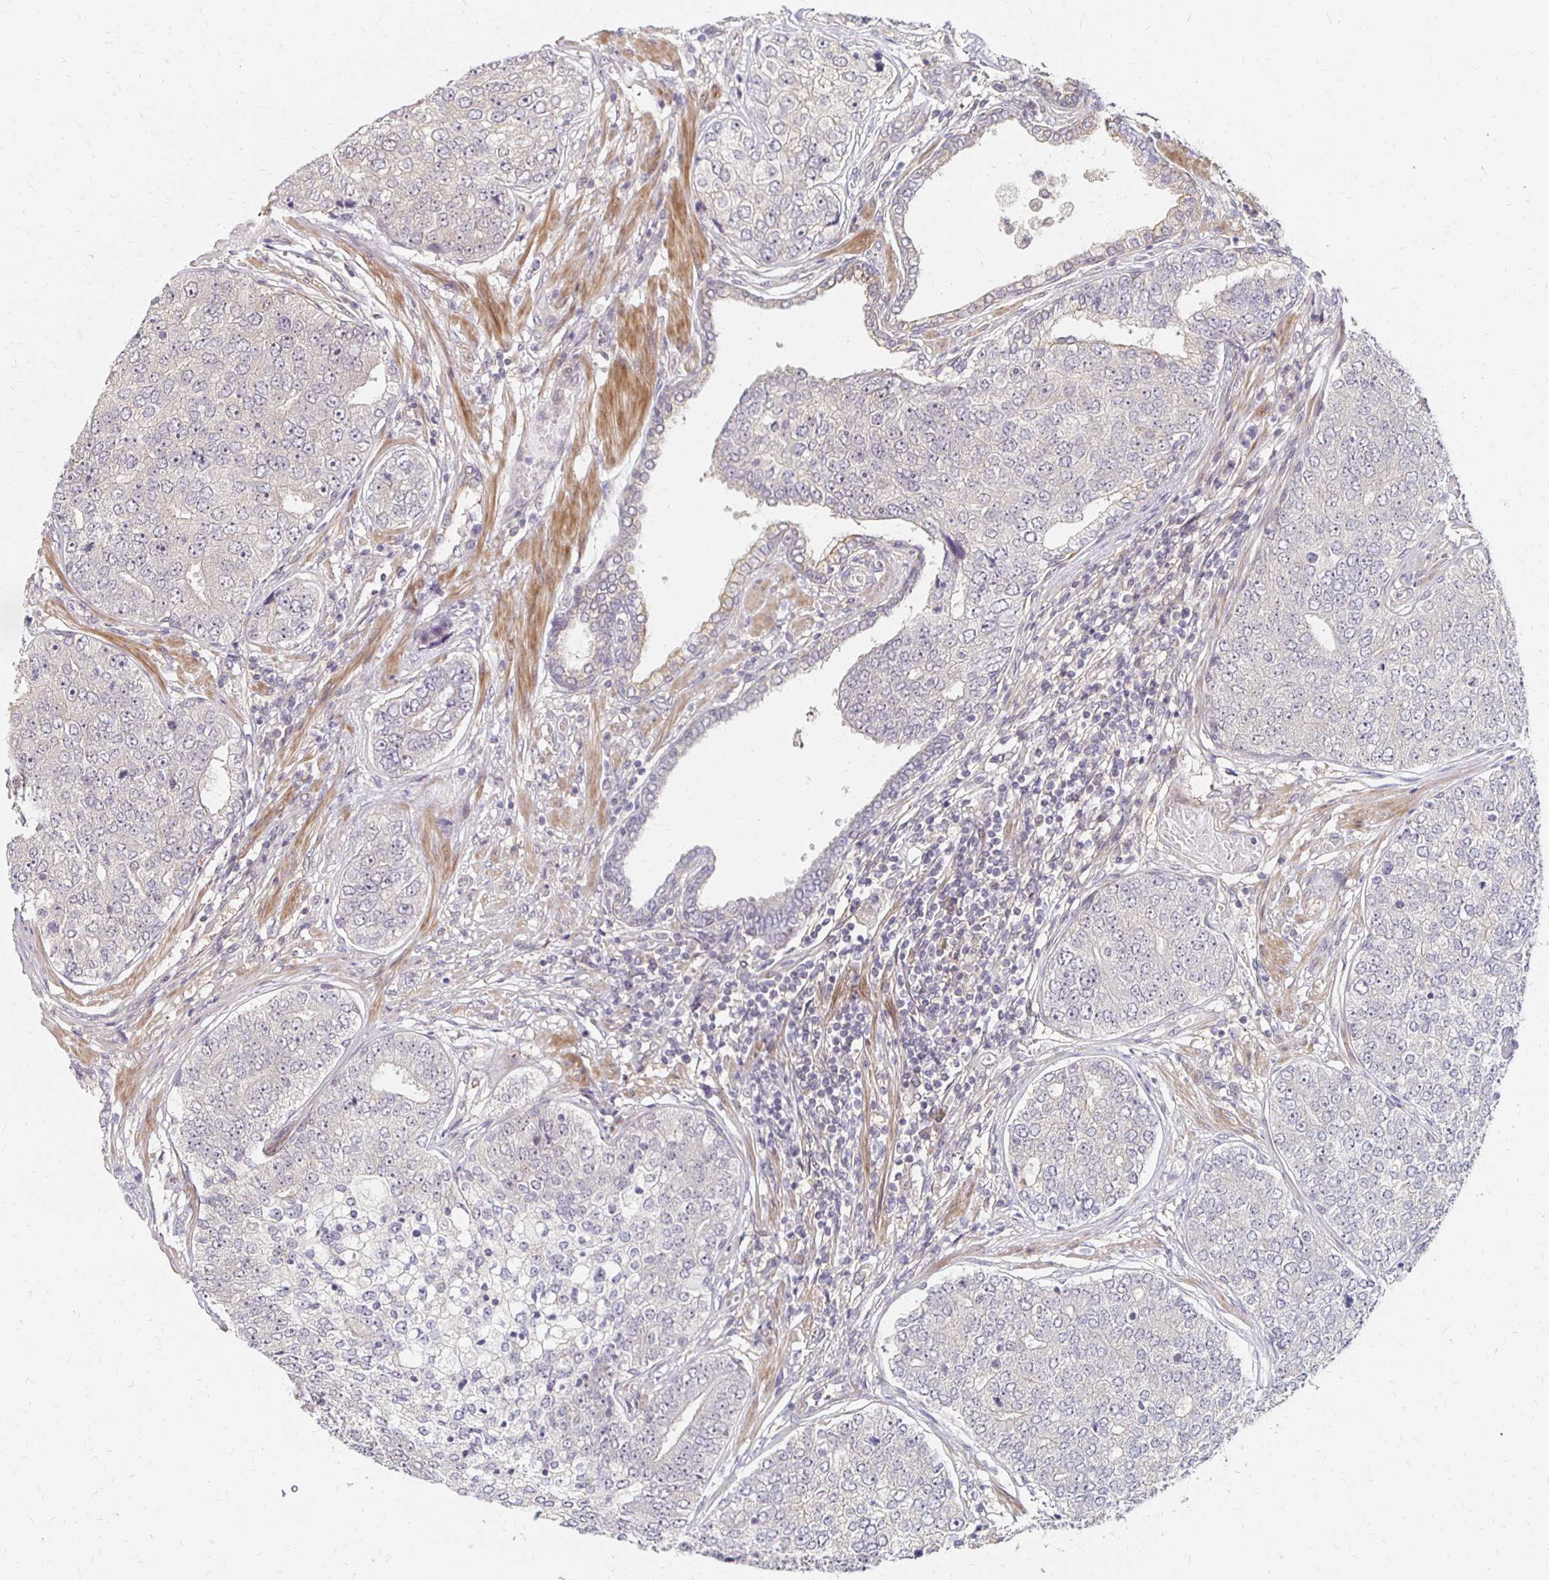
{"staining": {"intensity": "negative", "quantity": "none", "location": "none"}, "tissue": "prostate cancer", "cell_type": "Tumor cells", "image_type": "cancer", "snomed": [{"axis": "morphology", "description": "Adenocarcinoma, High grade"}, {"axis": "topography", "description": "Prostate"}], "caption": "Human prostate cancer (adenocarcinoma (high-grade)) stained for a protein using IHC exhibits no expression in tumor cells.", "gene": "PRKCB", "patient": {"sex": "male", "age": 60}}